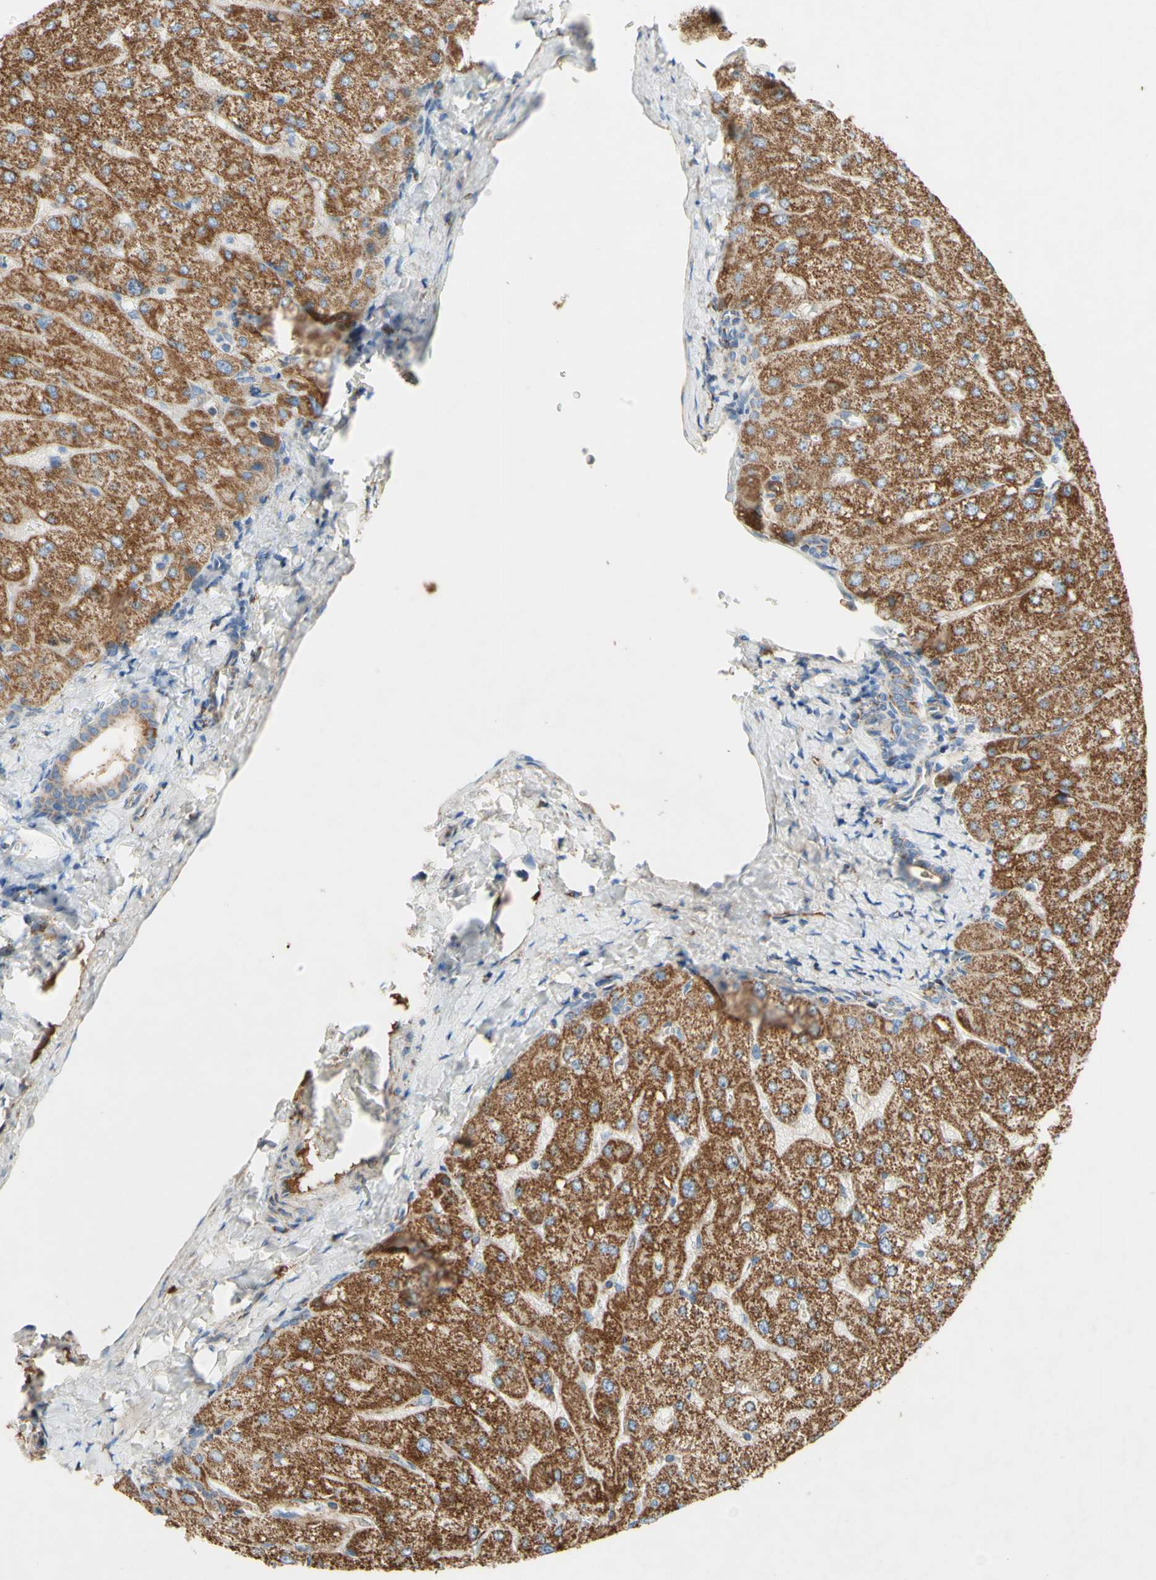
{"staining": {"intensity": "weak", "quantity": ">75%", "location": "cytoplasmic/membranous"}, "tissue": "liver", "cell_type": "Cholangiocytes", "image_type": "normal", "snomed": [{"axis": "morphology", "description": "Normal tissue, NOS"}, {"axis": "topography", "description": "Liver"}], "caption": "Protein staining of normal liver displays weak cytoplasmic/membranous expression in about >75% of cholangiocytes.", "gene": "SDHB", "patient": {"sex": "male", "age": 55}}